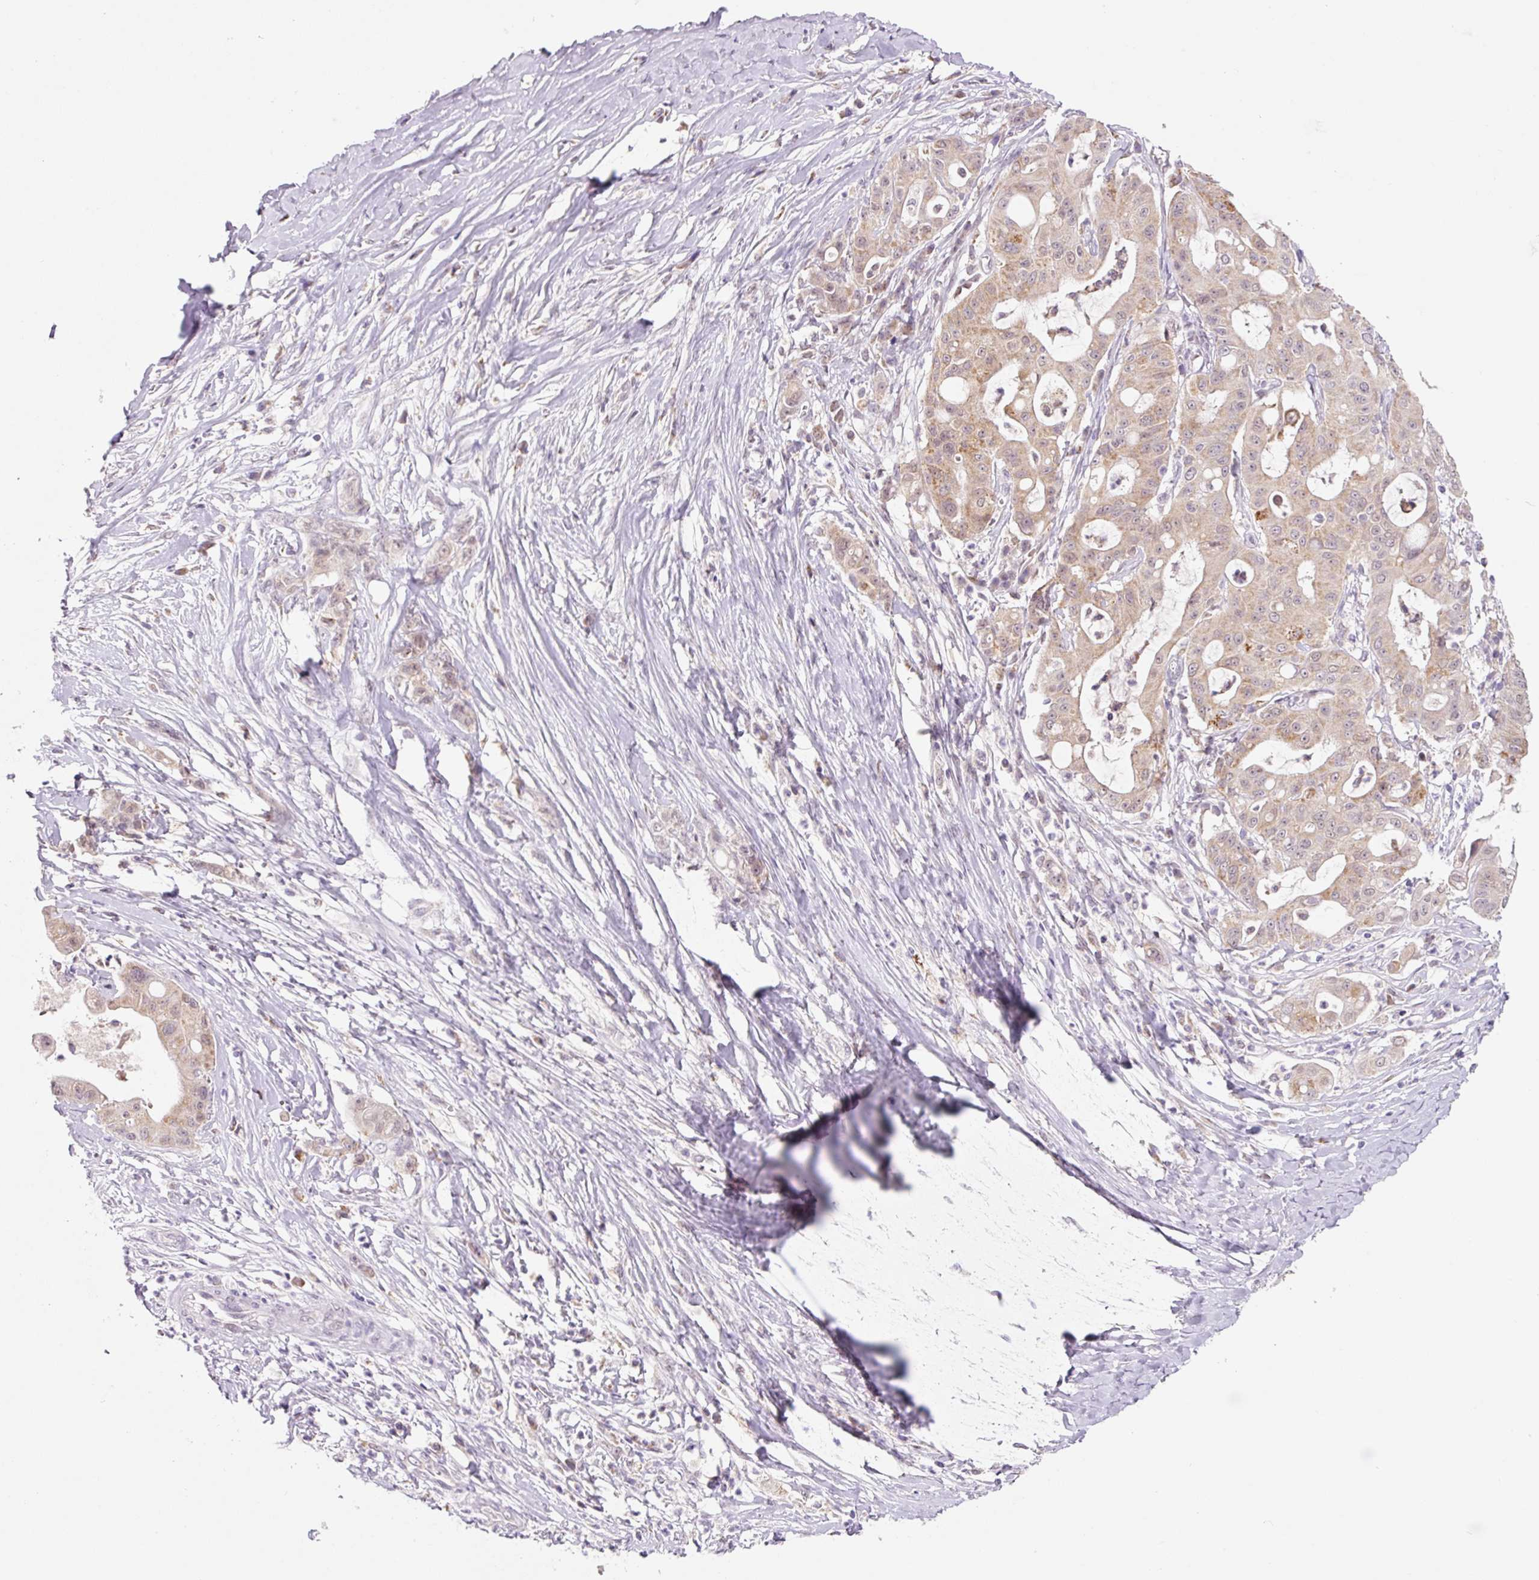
{"staining": {"intensity": "weak", "quantity": "<25%", "location": "cytoplasmic/membranous"}, "tissue": "ovarian cancer", "cell_type": "Tumor cells", "image_type": "cancer", "snomed": [{"axis": "morphology", "description": "Cystadenocarcinoma, mucinous, NOS"}, {"axis": "topography", "description": "Ovary"}], "caption": "IHC photomicrograph of neoplastic tissue: human ovarian cancer (mucinous cystadenocarcinoma) stained with DAB displays no significant protein expression in tumor cells. Brightfield microscopy of immunohistochemistry (IHC) stained with DAB (brown) and hematoxylin (blue), captured at high magnification.", "gene": "PCK2", "patient": {"sex": "female", "age": 70}}